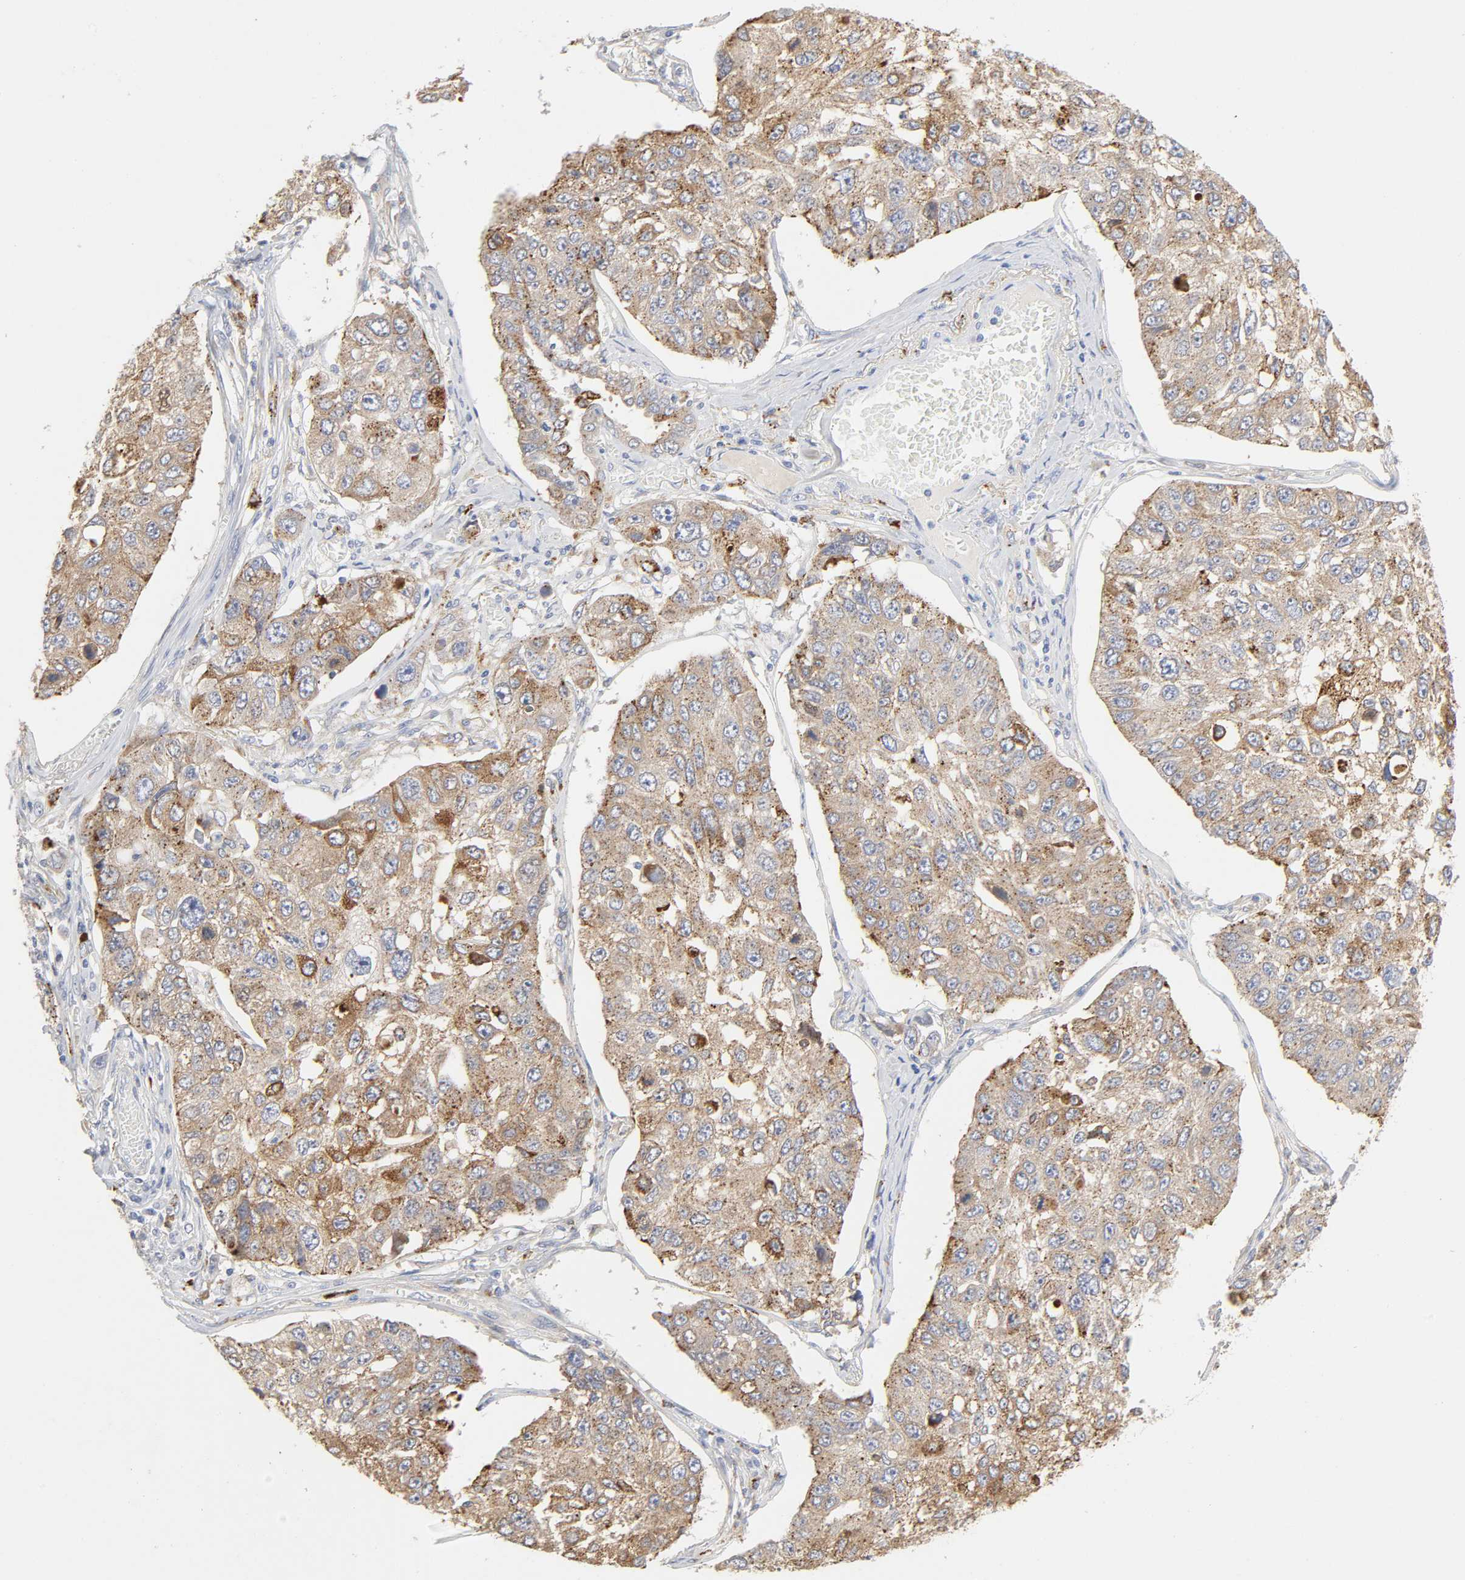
{"staining": {"intensity": "strong", "quantity": ">75%", "location": "cytoplasmic/membranous"}, "tissue": "lung cancer", "cell_type": "Tumor cells", "image_type": "cancer", "snomed": [{"axis": "morphology", "description": "Squamous cell carcinoma, NOS"}, {"axis": "topography", "description": "Lung"}], "caption": "Protein expression analysis of human lung squamous cell carcinoma reveals strong cytoplasmic/membranous expression in about >75% of tumor cells.", "gene": "MAGEB17", "patient": {"sex": "male", "age": 71}}